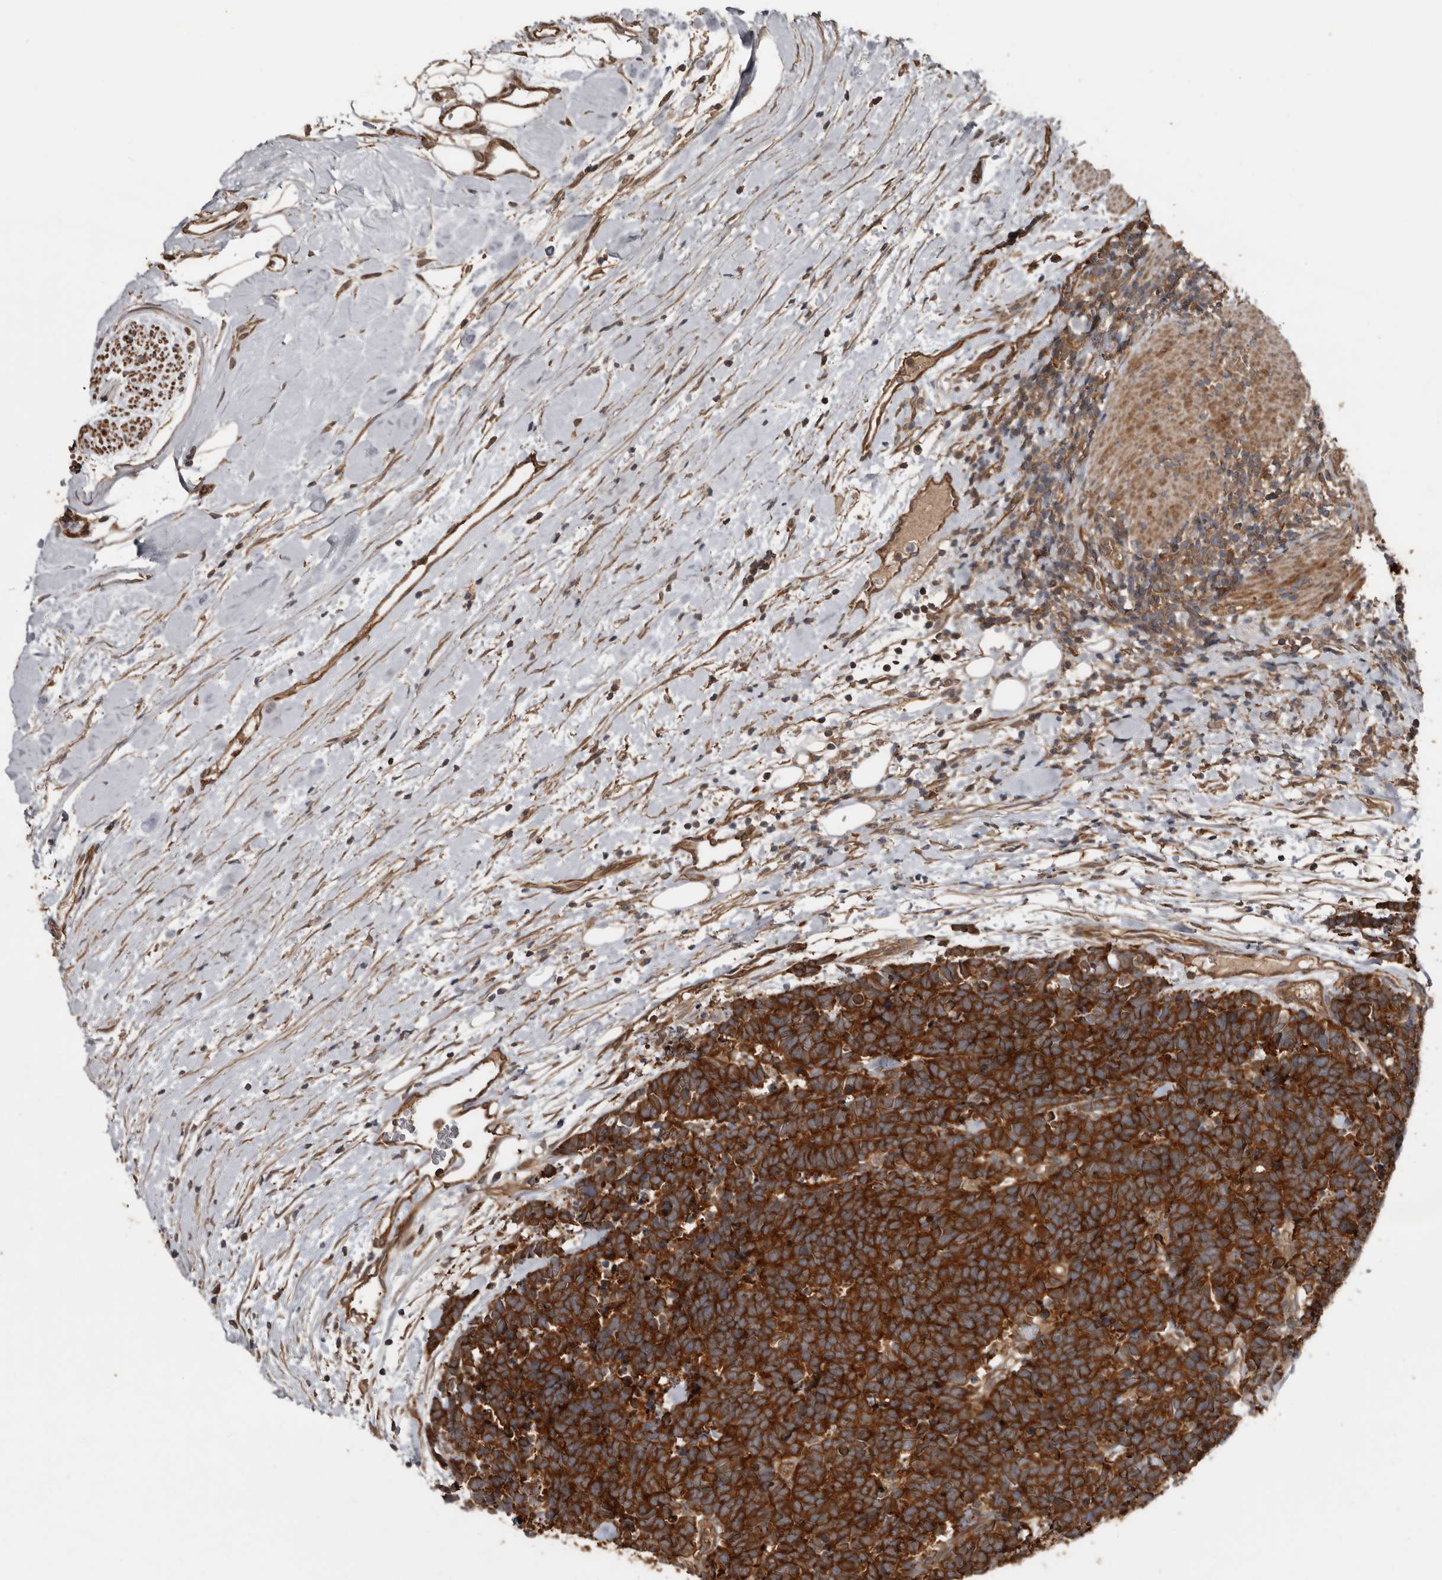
{"staining": {"intensity": "strong", "quantity": ">75%", "location": "cytoplasmic/membranous"}, "tissue": "carcinoid", "cell_type": "Tumor cells", "image_type": "cancer", "snomed": [{"axis": "morphology", "description": "Carcinoma, NOS"}, {"axis": "morphology", "description": "Carcinoid, malignant, NOS"}, {"axis": "topography", "description": "Urinary bladder"}], "caption": "Immunohistochemical staining of human carcinoma shows high levels of strong cytoplasmic/membranous staining in about >75% of tumor cells. The protein is stained brown, and the nuclei are stained in blue (DAB IHC with brightfield microscopy, high magnification).", "gene": "EXOC3L1", "patient": {"sex": "male", "age": 57}}